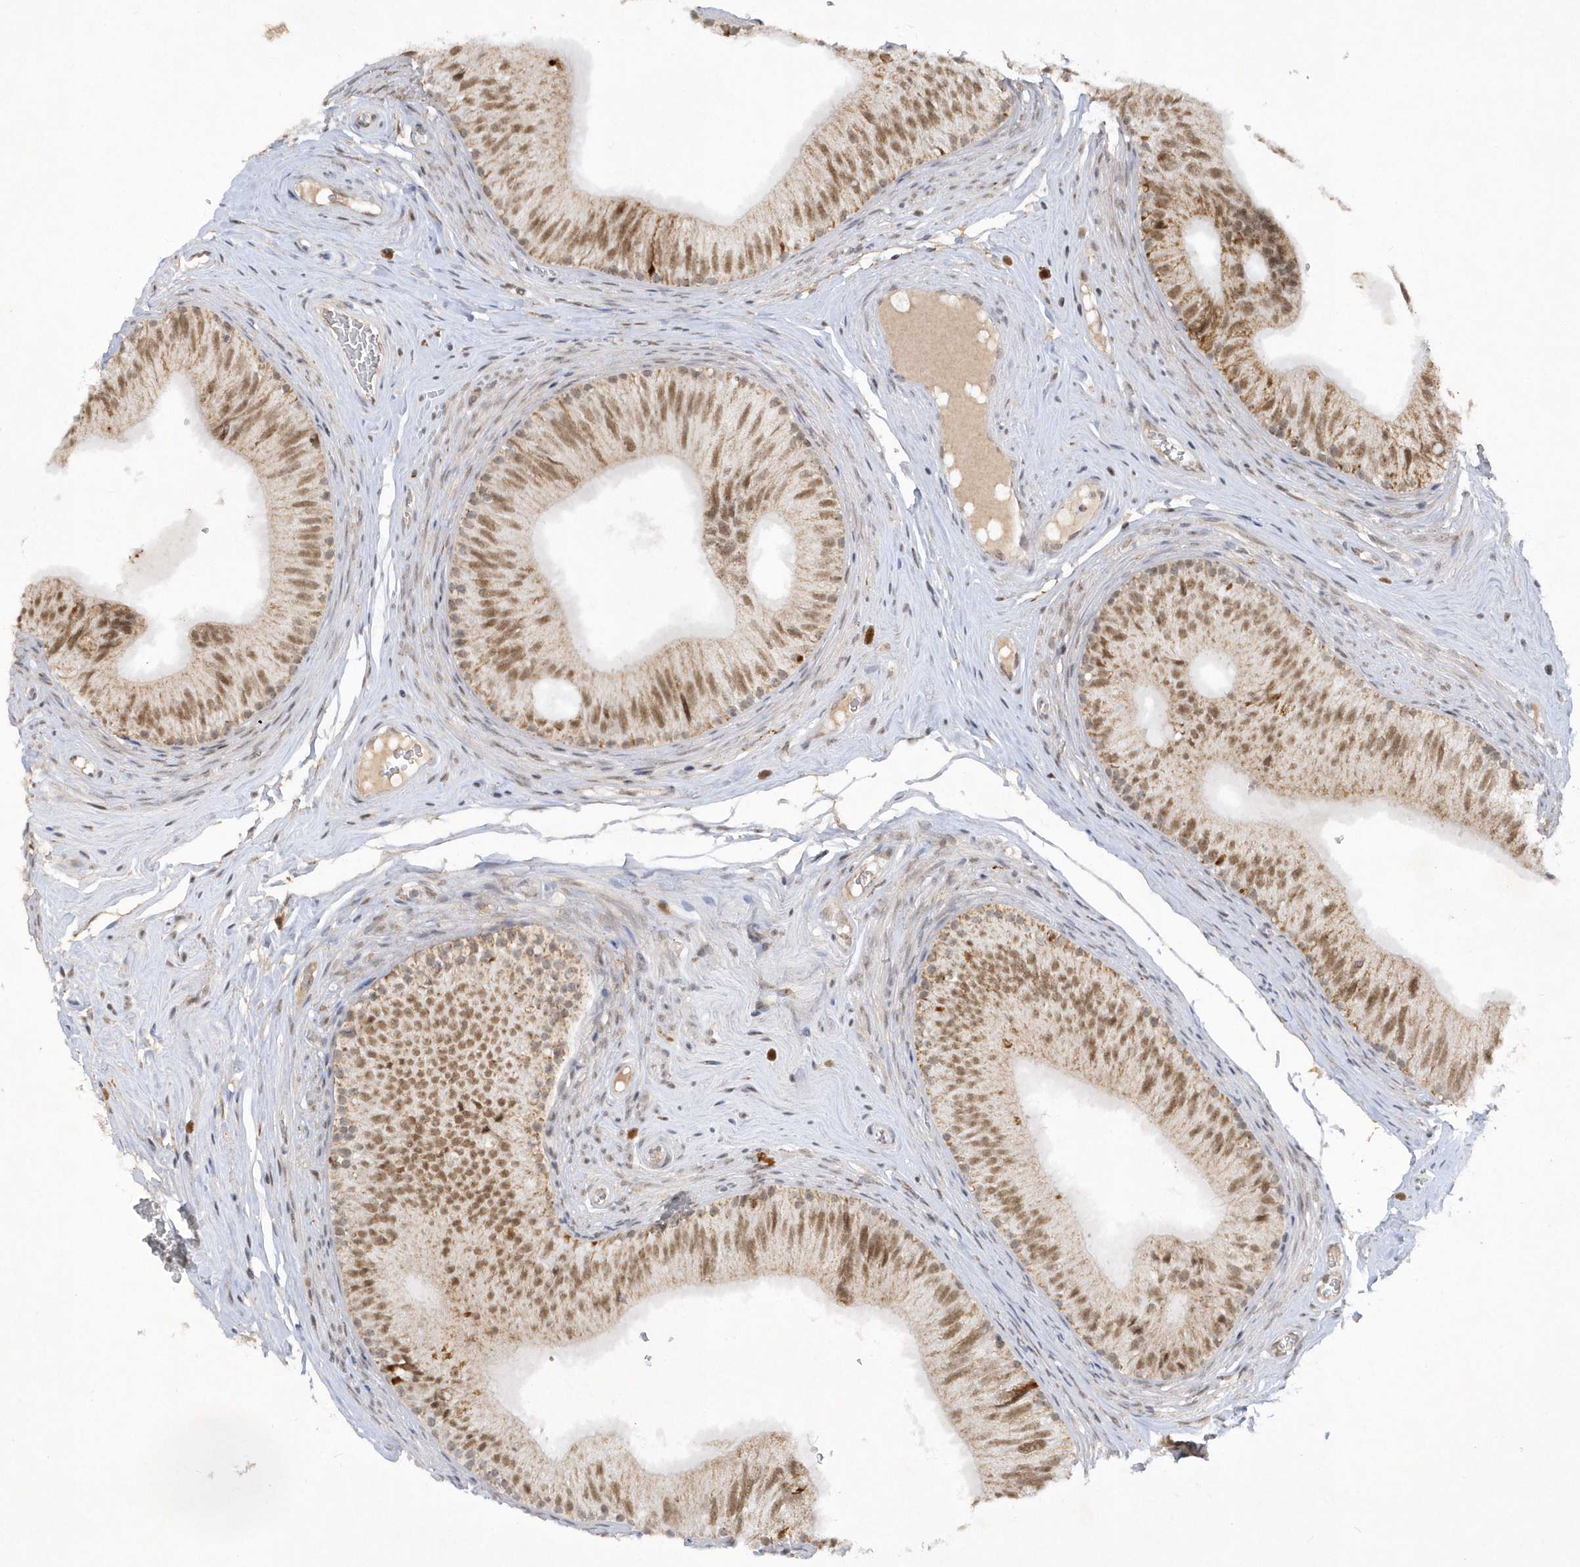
{"staining": {"intensity": "moderate", "quantity": "25%-75%", "location": "nuclear"}, "tissue": "epididymis", "cell_type": "Glandular cells", "image_type": "normal", "snomed": [{"axis": "morphology", "description": "Normal tissue, NOS"}, {"axis": "topography", "description": "Epididymis"}], "caption": "Immunohistochemistry of normal human epididymis shows medium levels of moderate nuclear staining in approximately 25%-75% of glandular cells.", "gene": "CPSF3", "patient": {"sex": "male", "age": 46}}